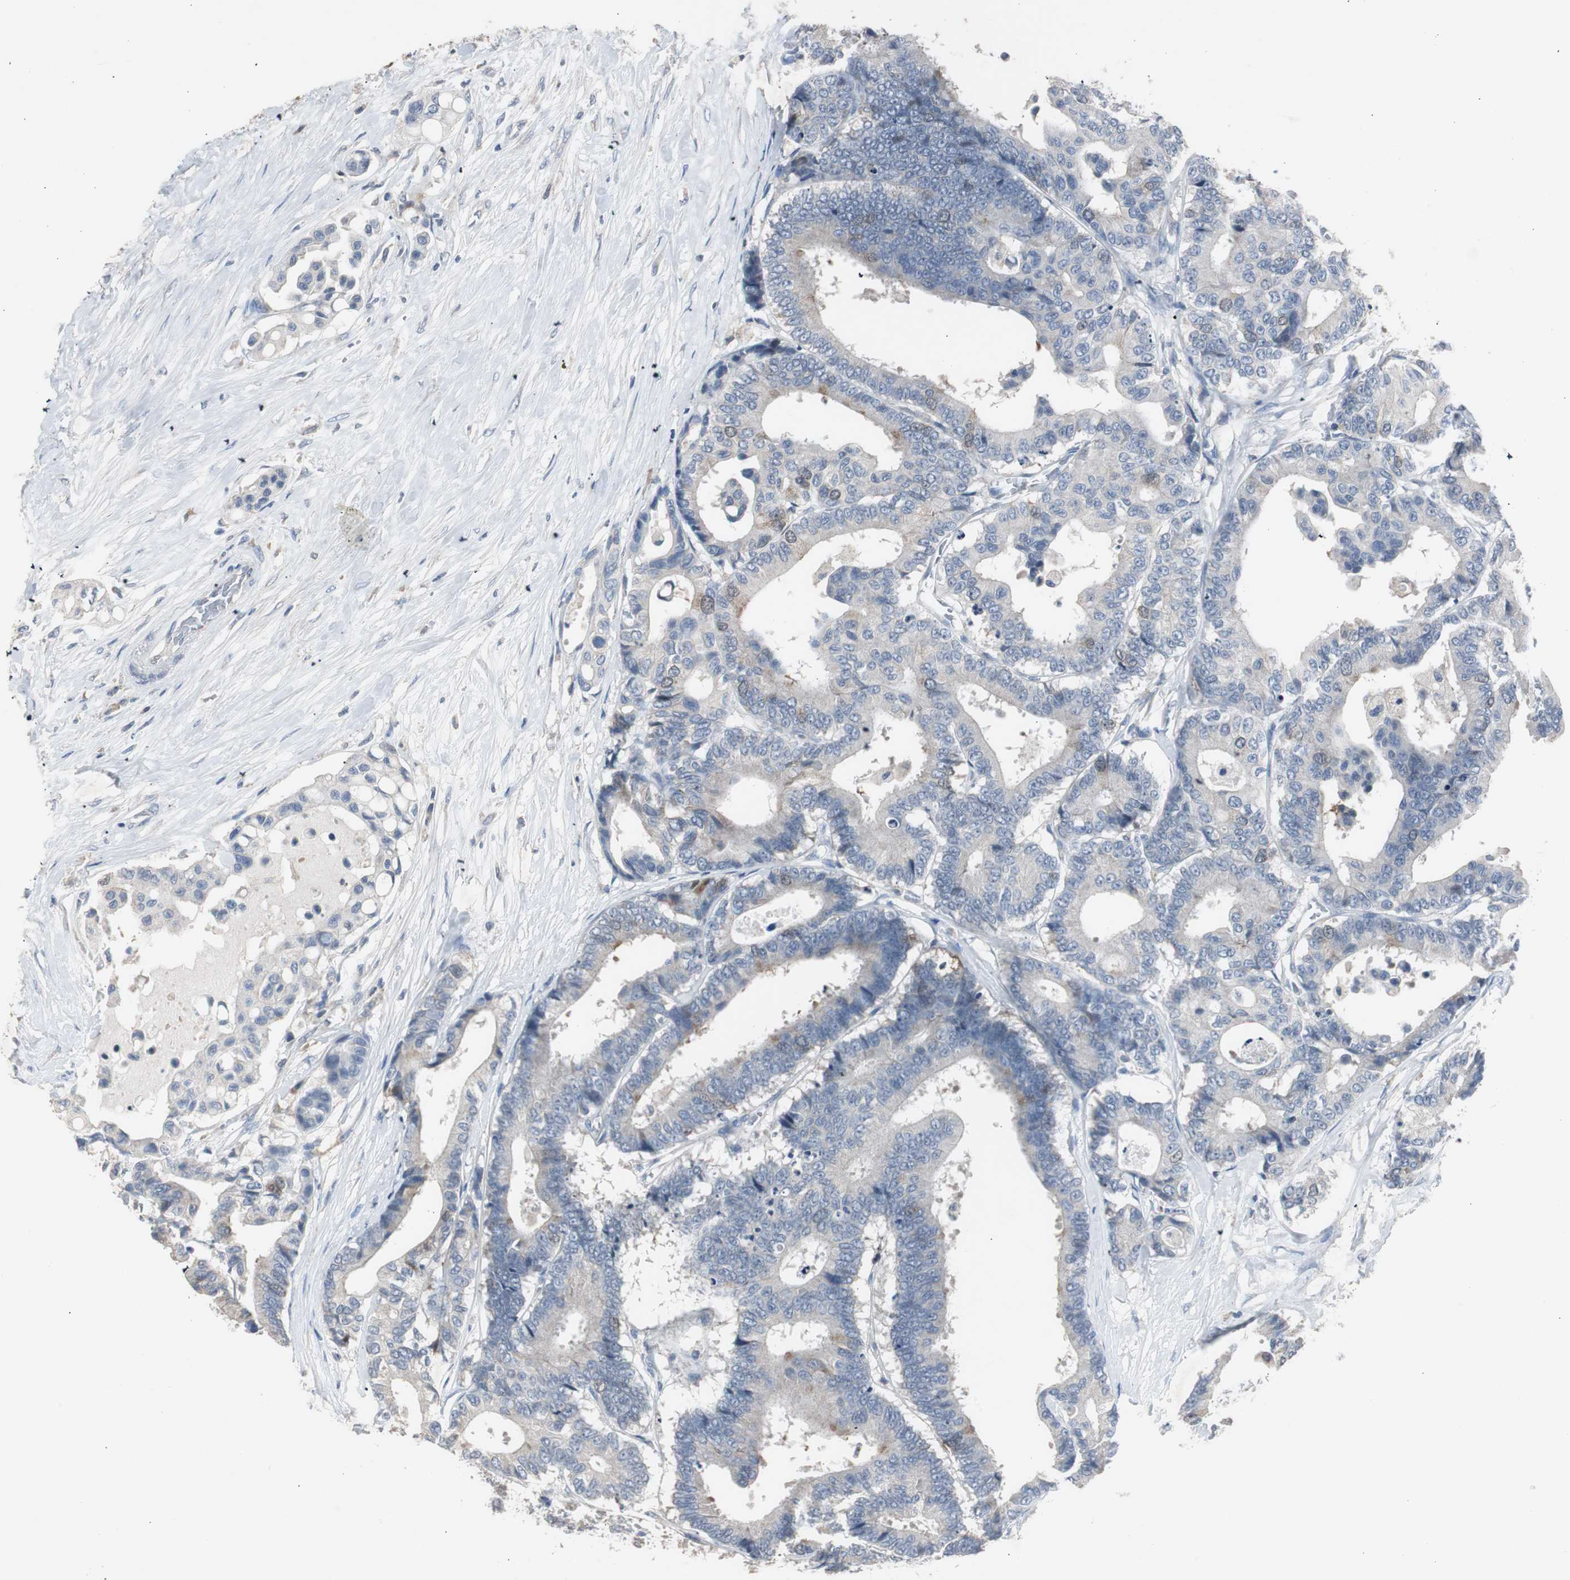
{"staining": {"intensity": "moderate", "quantity": "<25%", "location": "cytoplasmic/membranous"}, "tissue": "colorectal cancer", "cell_type": "Tumor cells", "image_type": "cancer", "snomed": [{"axis": "morphology", "description": "Normal tissue, NOS"}, {"axis": "morphology", "description": "Adenocarcinoma, NOS"}, {"axis": "topography", "description": "Colon"}], "caption": "Adenocarcinoma (colorectal) stained with immunohistochemistry demonstrates moderate cytoplasmic/membranous staining in about <25% of tumor cells.", "gene": "TK1", "patient": {"sex": "male", "age": 82}}